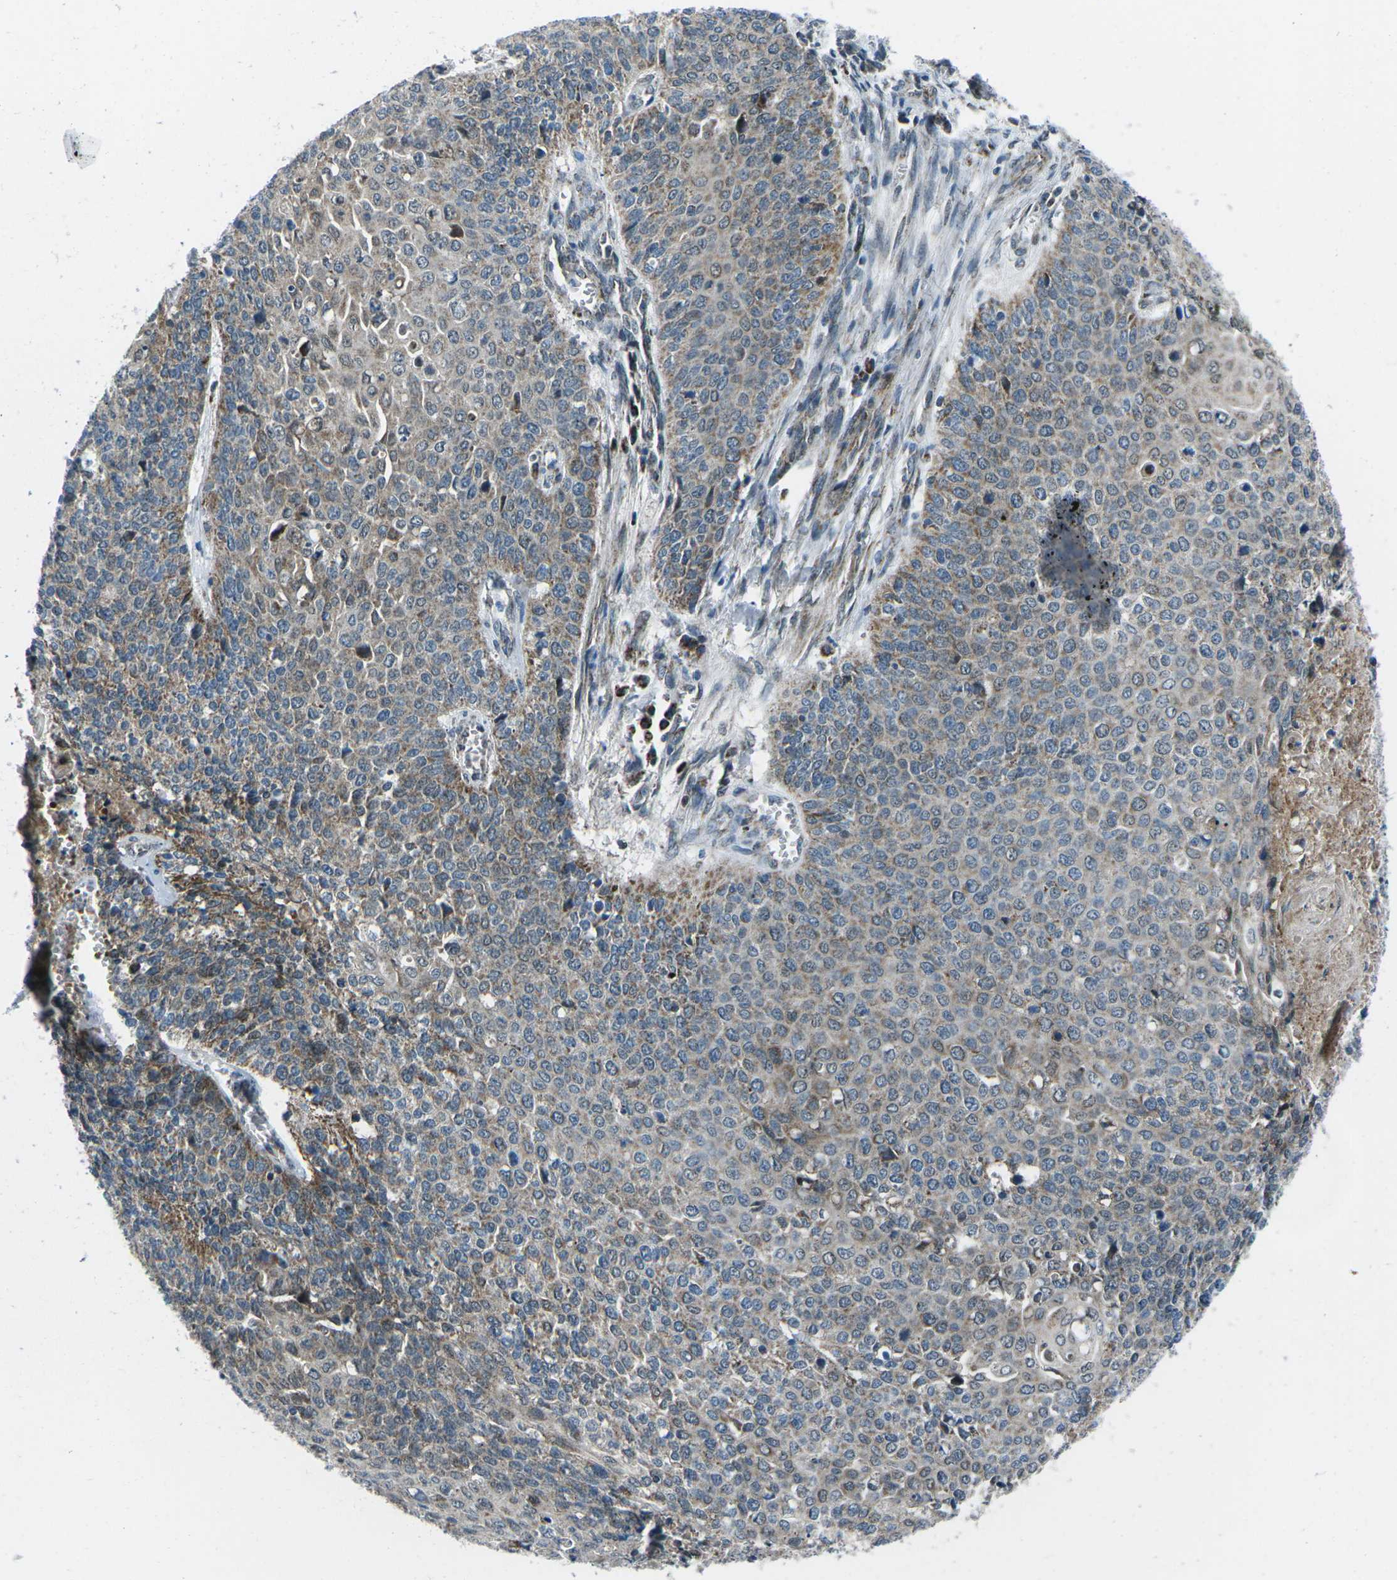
{"staining": {"intensity": "moderate", "quantity": "<25%", "location": "cytoplasmic/membranous"}, "tissue": "cervical cancer", "cell_type": "Tumor cells", "image_type": "cancer", "snomed": [{"axis": "morphology", "description": "Squamous cell carcinoma, NOS"}, {"axis": "topography", "description": "Cervix"}], "caption": "Immunohistochemical staining of human cervical cancer demonstrates low levels of moderate cytoplasmic/membranous protein positivity in approximately <25% of tumor cells.", "gene": "RFESD", "patient": {"sex": "female", "age": 39}}